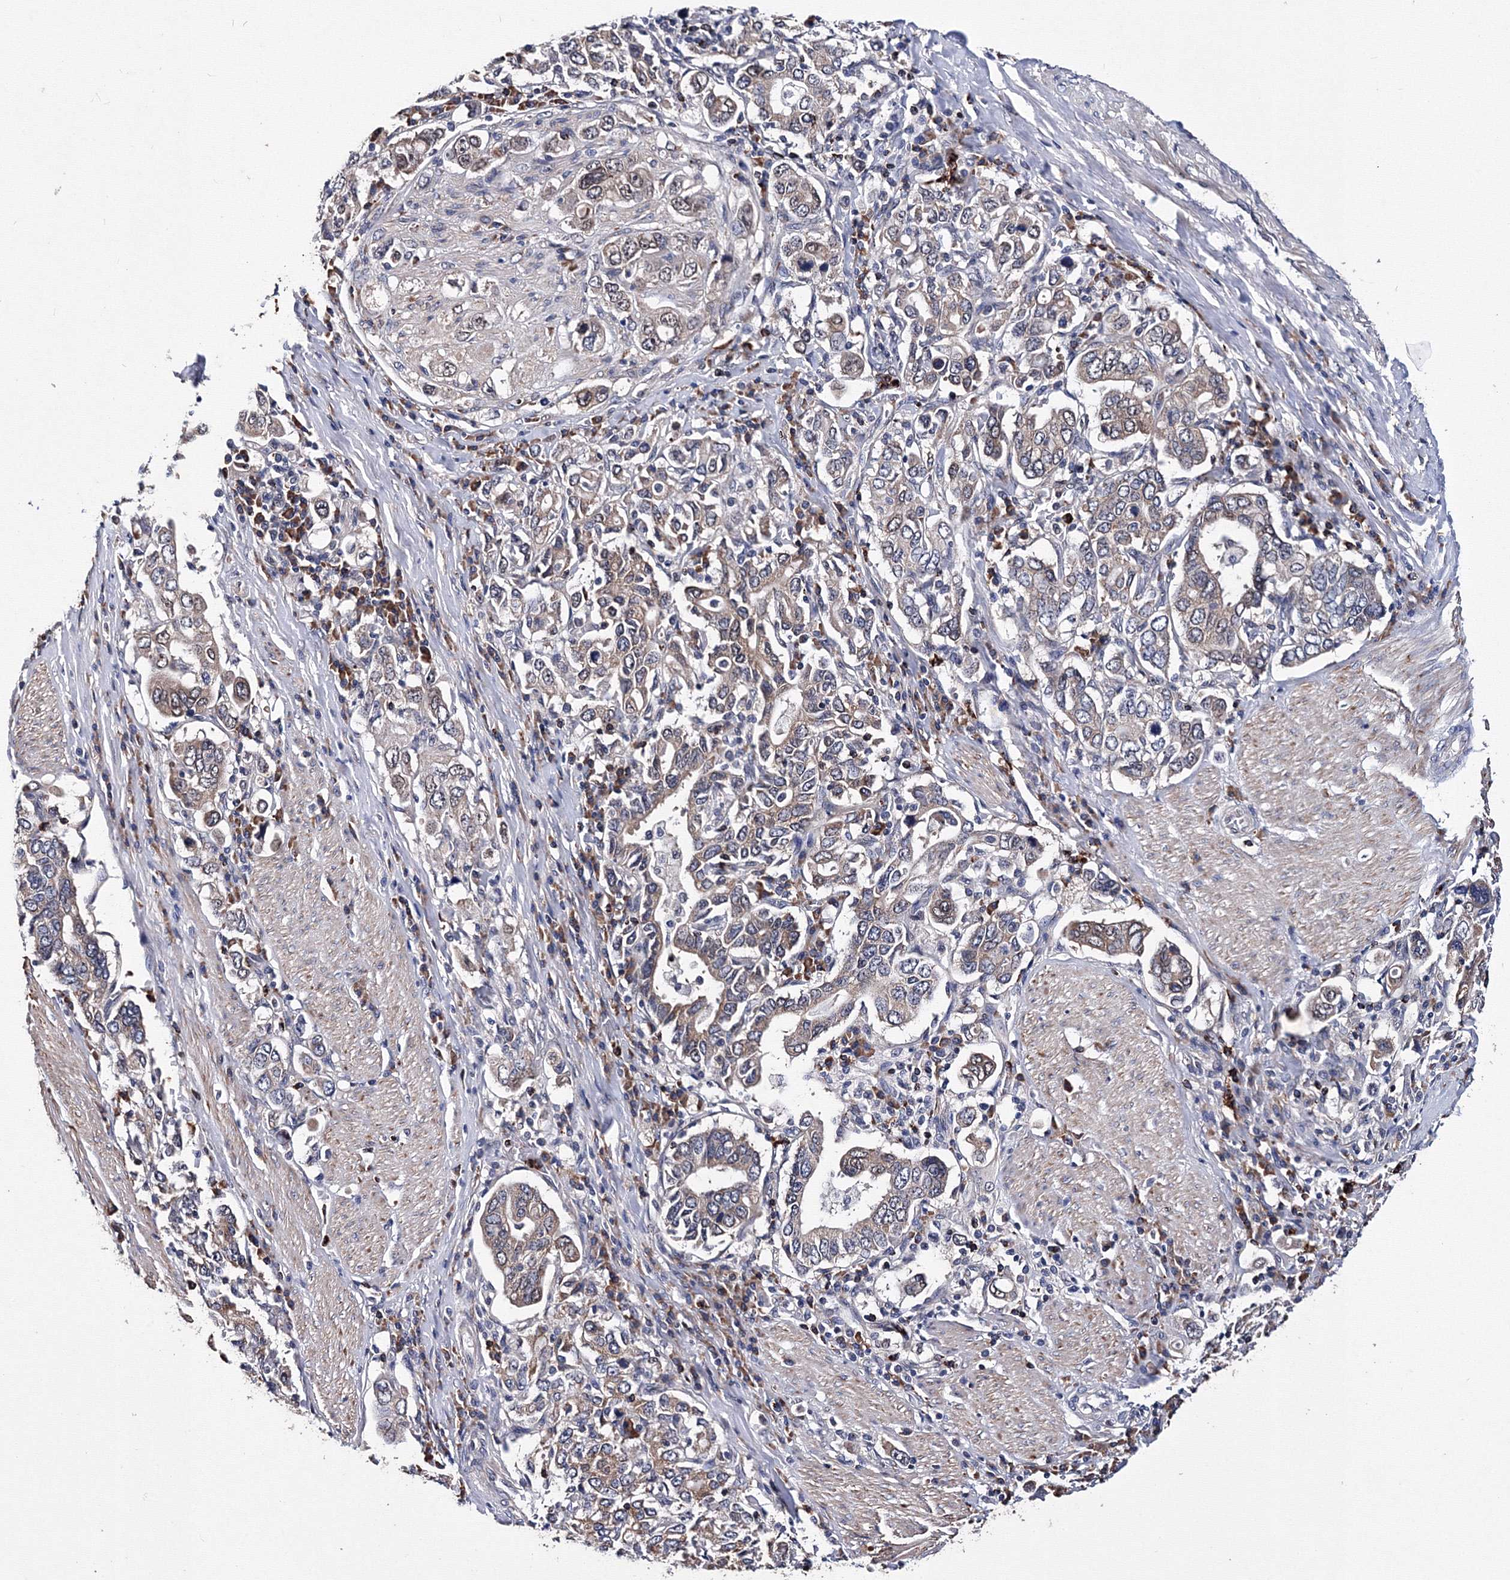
{"staining": {"intensity": "weak", "quantity": ">75%", "location": "cytoplasmic/membranous"}, "tissue": "stomach cancer", "cell_type": "Tumor cells", "image_type": "cancer", "snomed": [{"axis": "morphology", "description": "Adenocarcinoma, NOS"}, {"axis": "topography", "description": "Stomach, upper"}], "caption": "Human adenocarcinoma (stomach) stained with a brown dye exhibits weak cytoplasmic/membranous positive staining in about >75% of tumor cells.", "gene": "PHYKPL", "patient": {"sex": "male", "age": 62}}